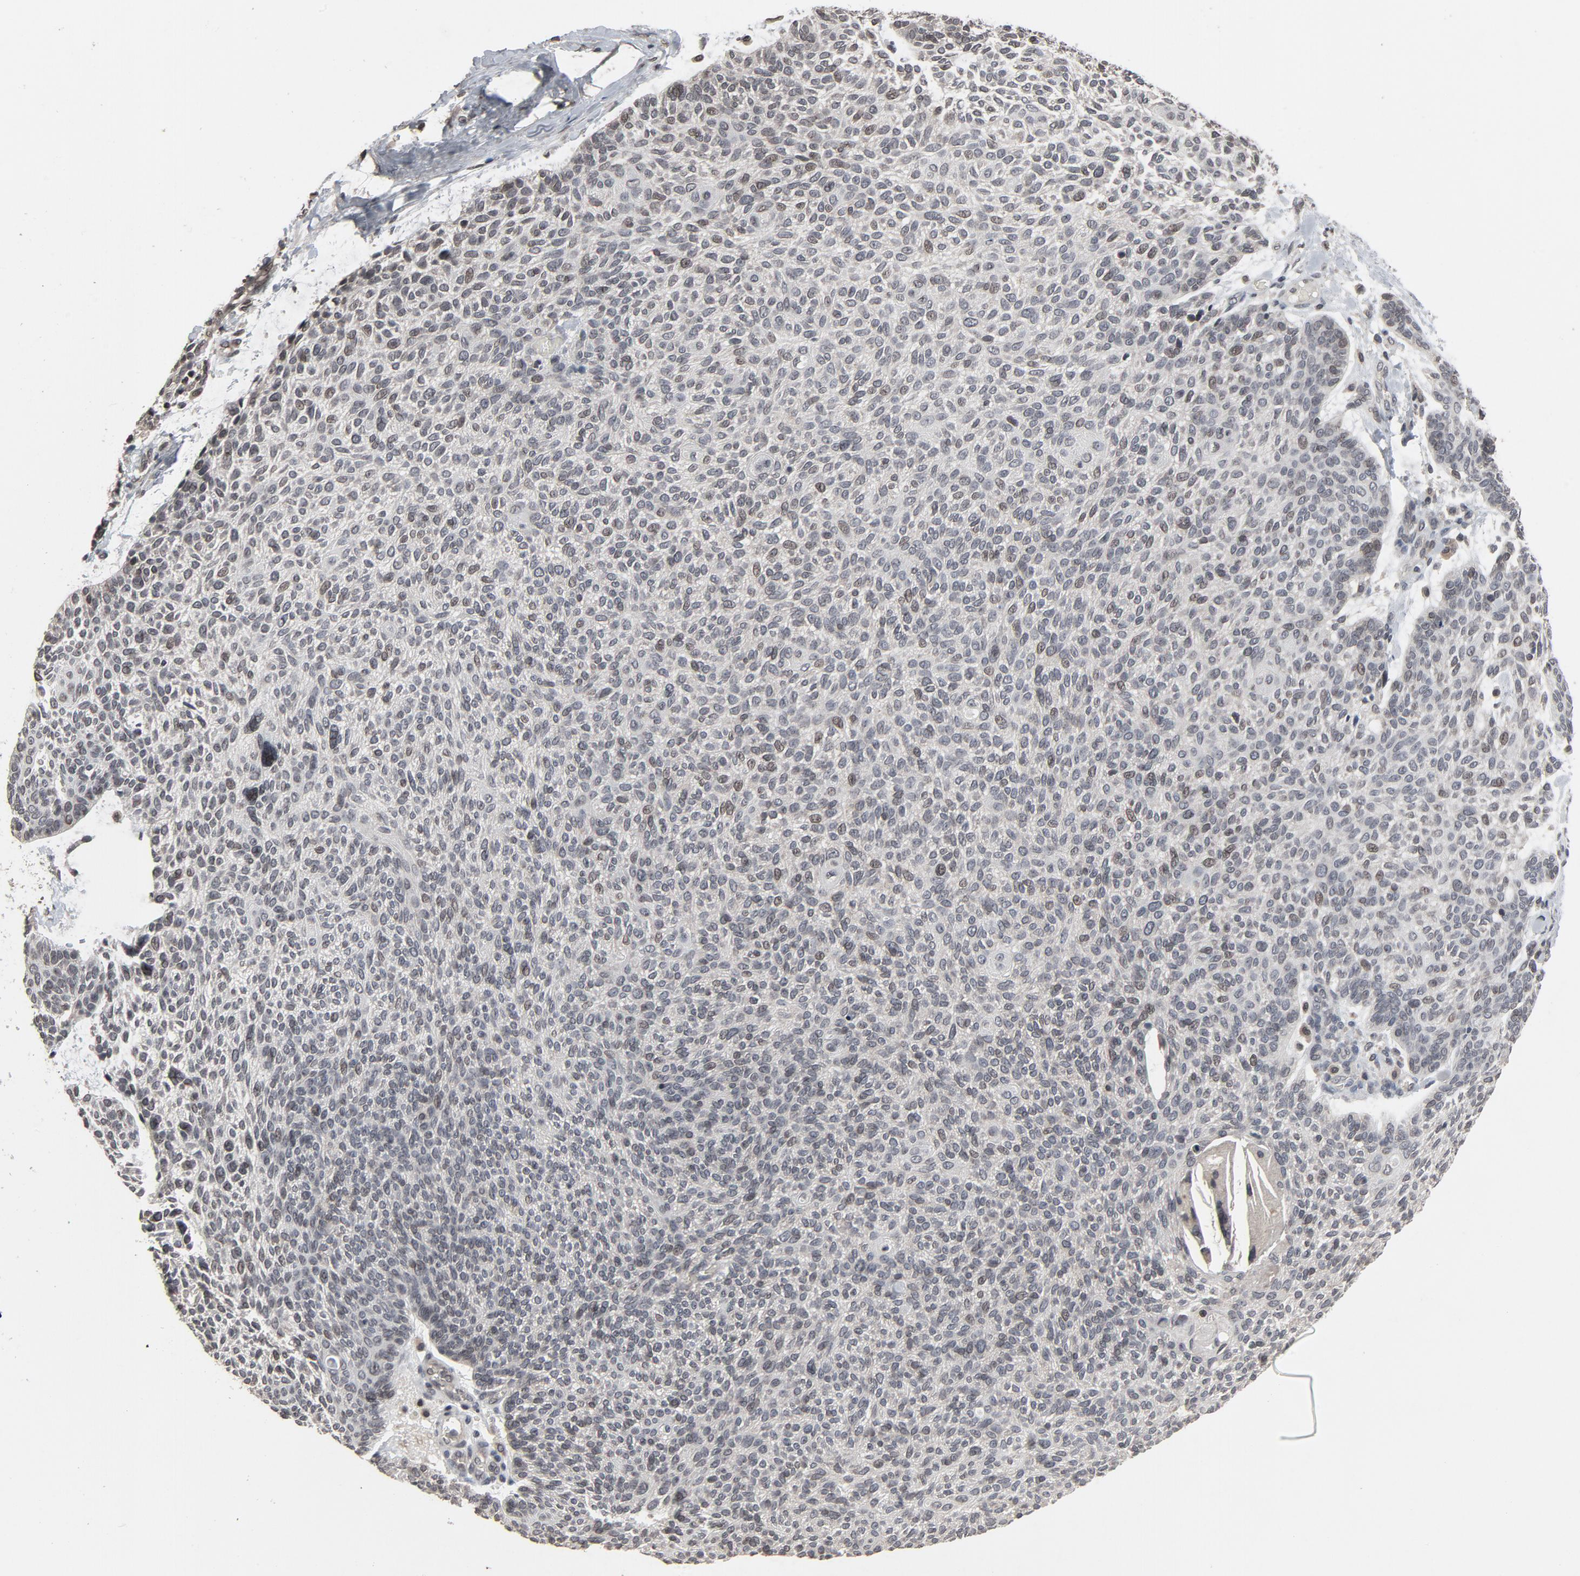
{"staining": {"intensity": "weak", "quantity": "<25%", "location": "nuclear"}, "tissue": "skin cancer", "cell_type": "Tumor cells", "image_type": "cancer", "snomed": [{"axis": "morphology", "description": "Normal tissue, NOS"}, {"axis": "morphology", "description": "Basal cell carcinoma"}, {"axis": "topography", "description": "Skin"}], "caption": "Immunohistochemistry of human skin basal cell carcinoma shows no staining in tumor cells.", "gene": "POM121", "patient": {"sex": "female", "age": 70}}